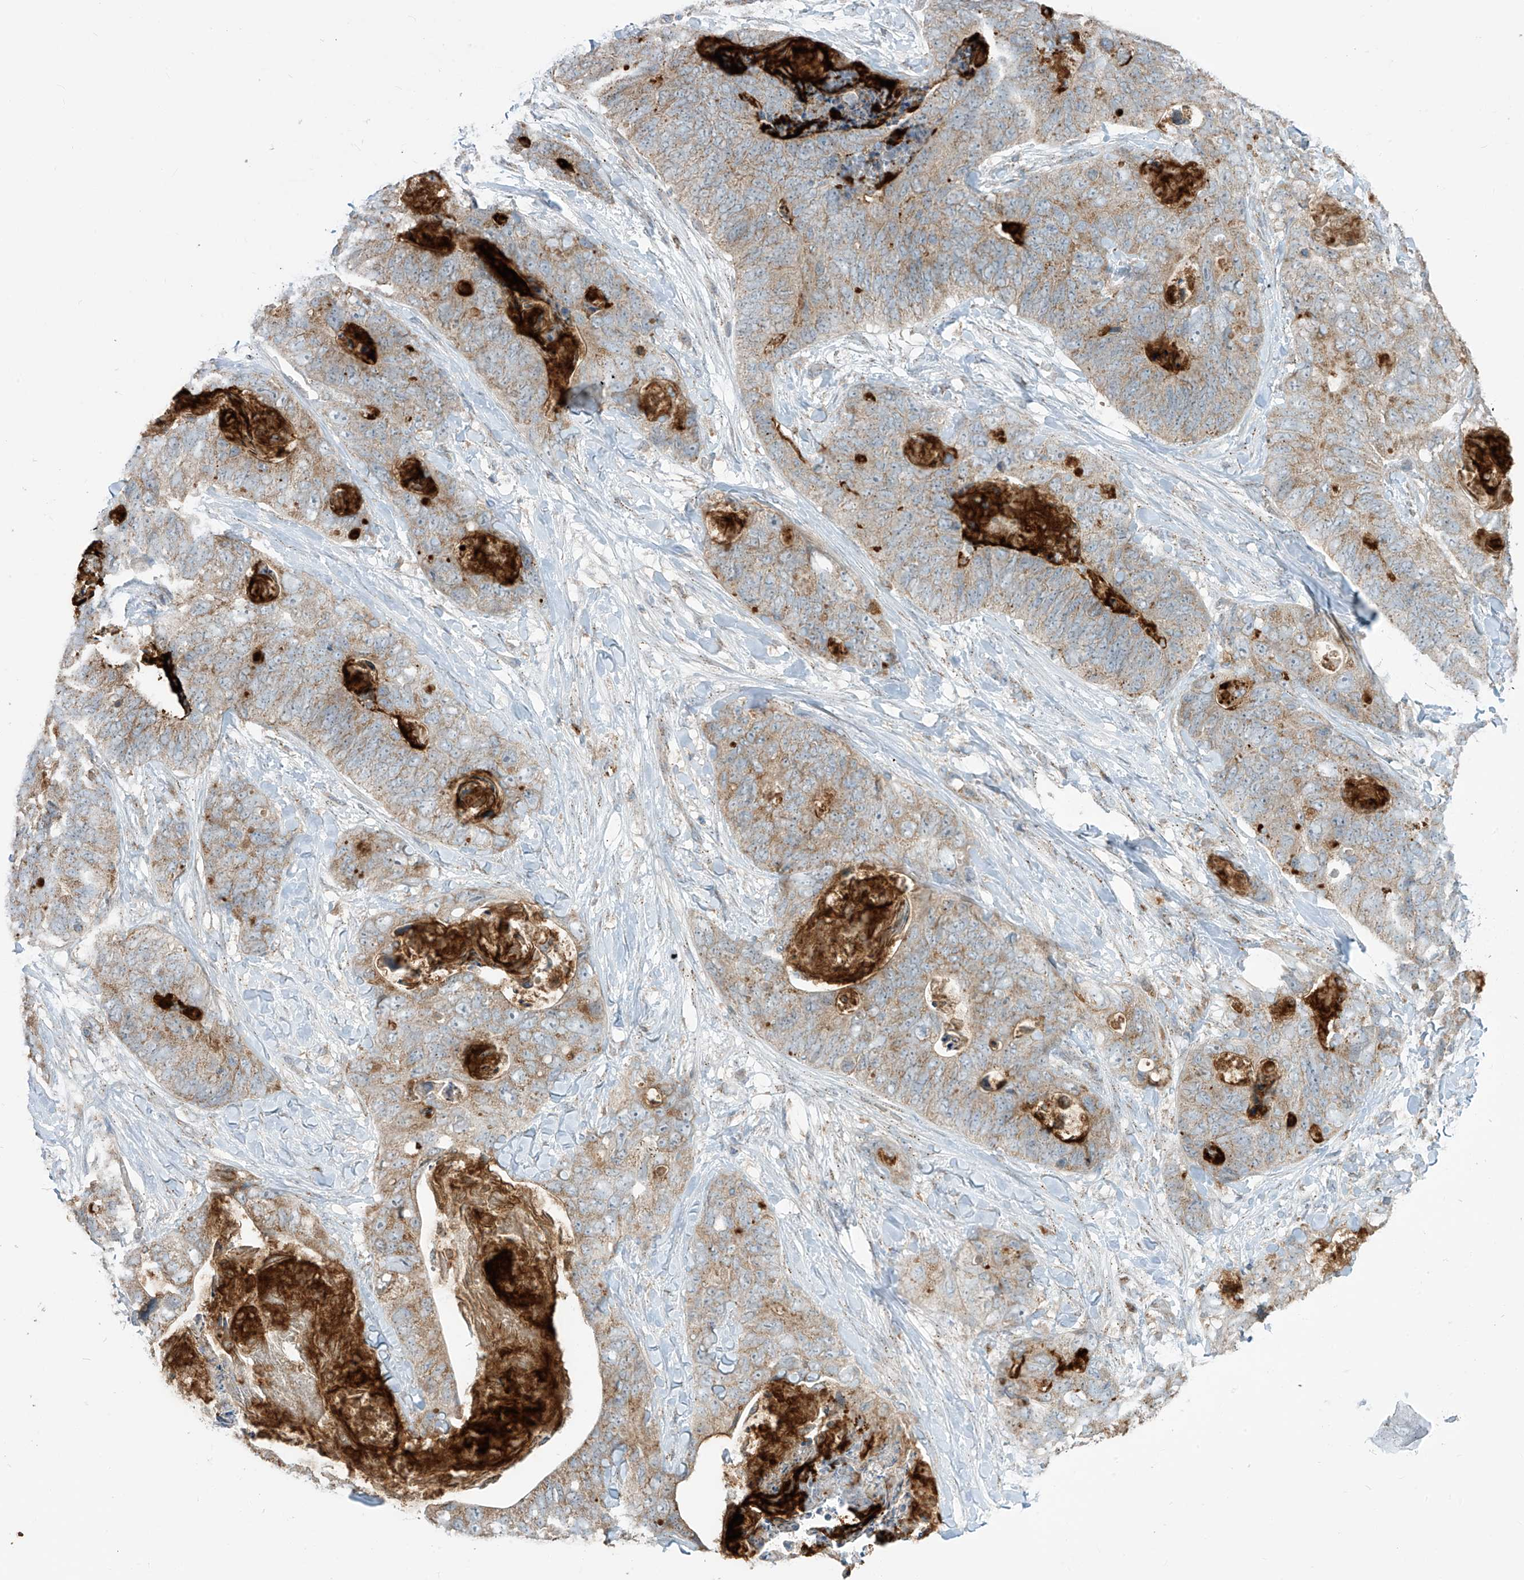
{"staining": {"intensity": "weak", "quantity": "25%-75%", "location": "cytoplasmic/membranous"}, "tissue": "stomach cancer", "cell_type": "Tumor cells", "image_type": "cancer", "snomed": [{"axis": "morphology", "description": "Adenocarcinoma, NOS"}, {"axis": "topography", "description": "Stomach"}], "caption": "Protein staining of stomach cancer tissue shows weak cytoplasmic/membranous expression in approximately 25%-75% of tumor cells.", "gene": "PARVG", "patient": {"sex": "female", "age": 89}}